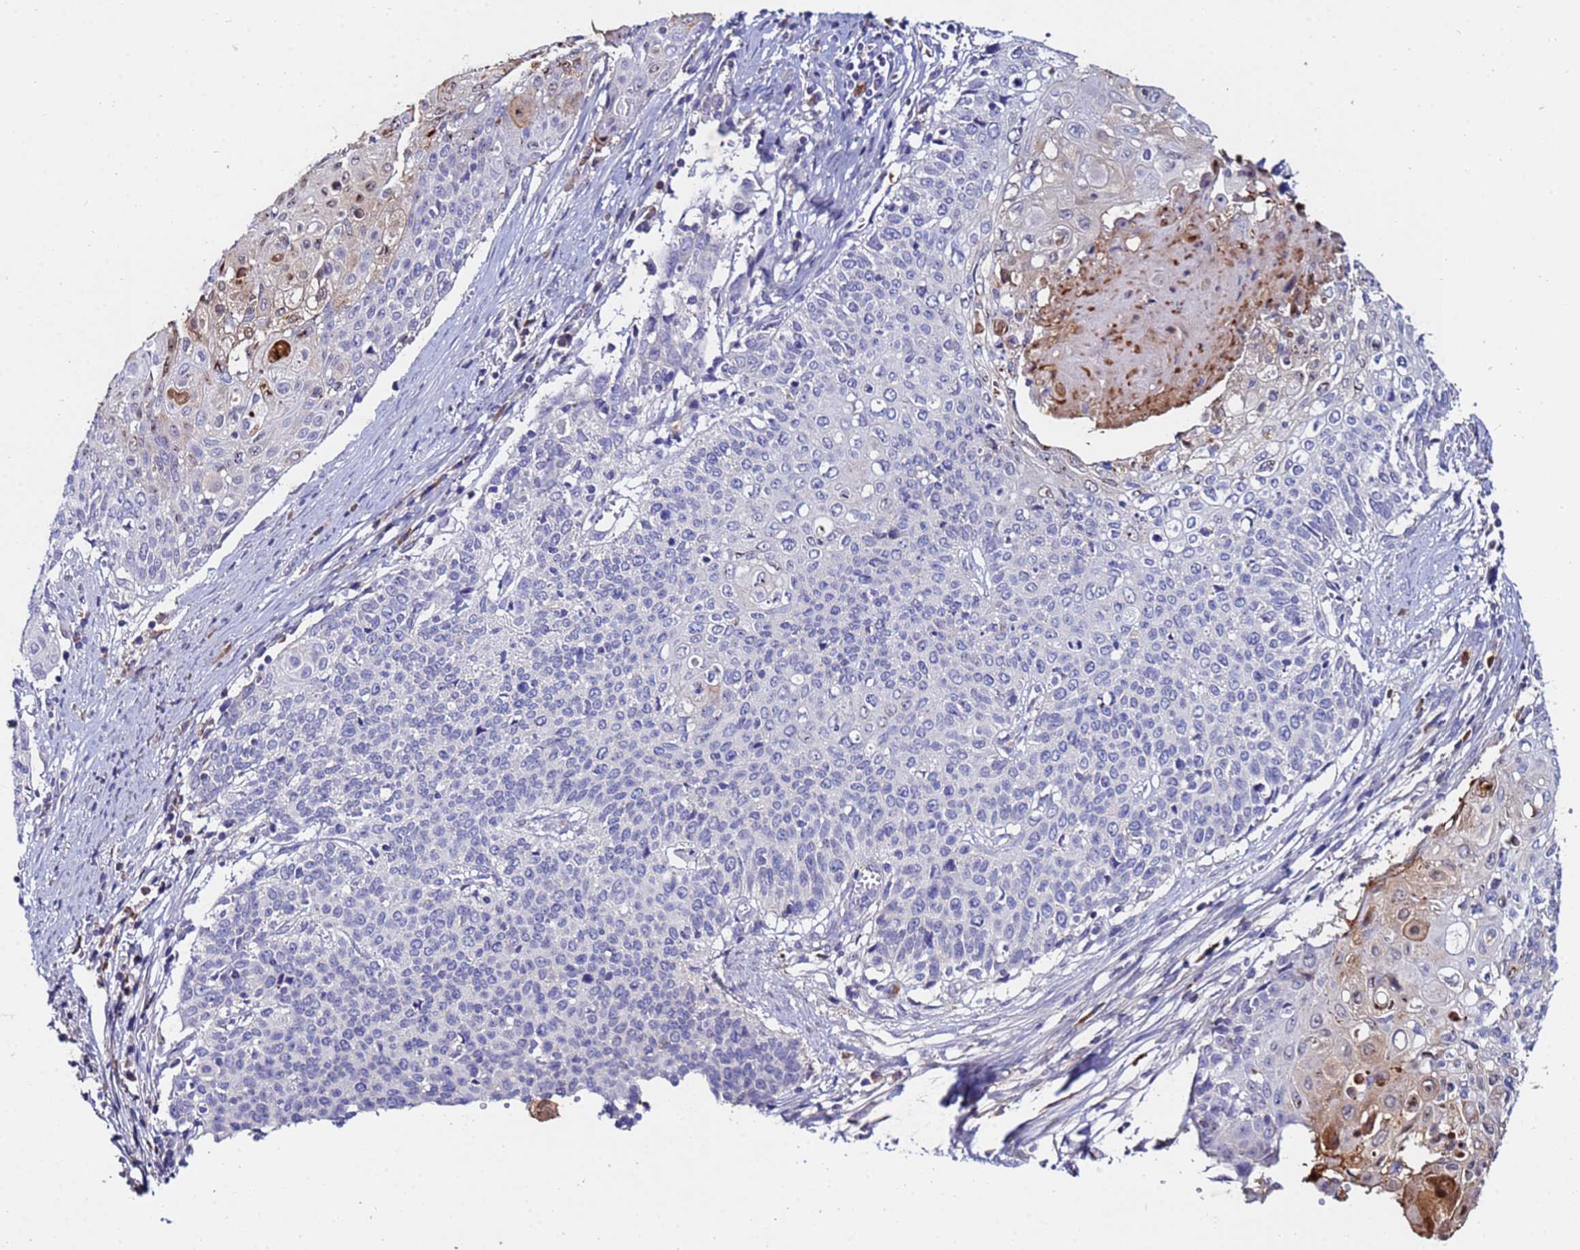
{"staining": {"intensity": "negative", "quantity": "none", "location": "none"}, "tissue": "cervical cancer", "cell_type": "Tumor cells", "image_type": "cancer", "snomed": [{"axis": "morphology", "description": "Squamous cell carcinoma, NOS"}, {"axis": "topography", "description": "Cervix"}], "caption": "High magnification brightfield microscopy of cervical cancer stained with DAB (brown) and counterstained with hematoxylin (blue): tumor cells show no significant expression.", "gene": "TUBAL3", "patient": {"sex": "female", "age": 39}}